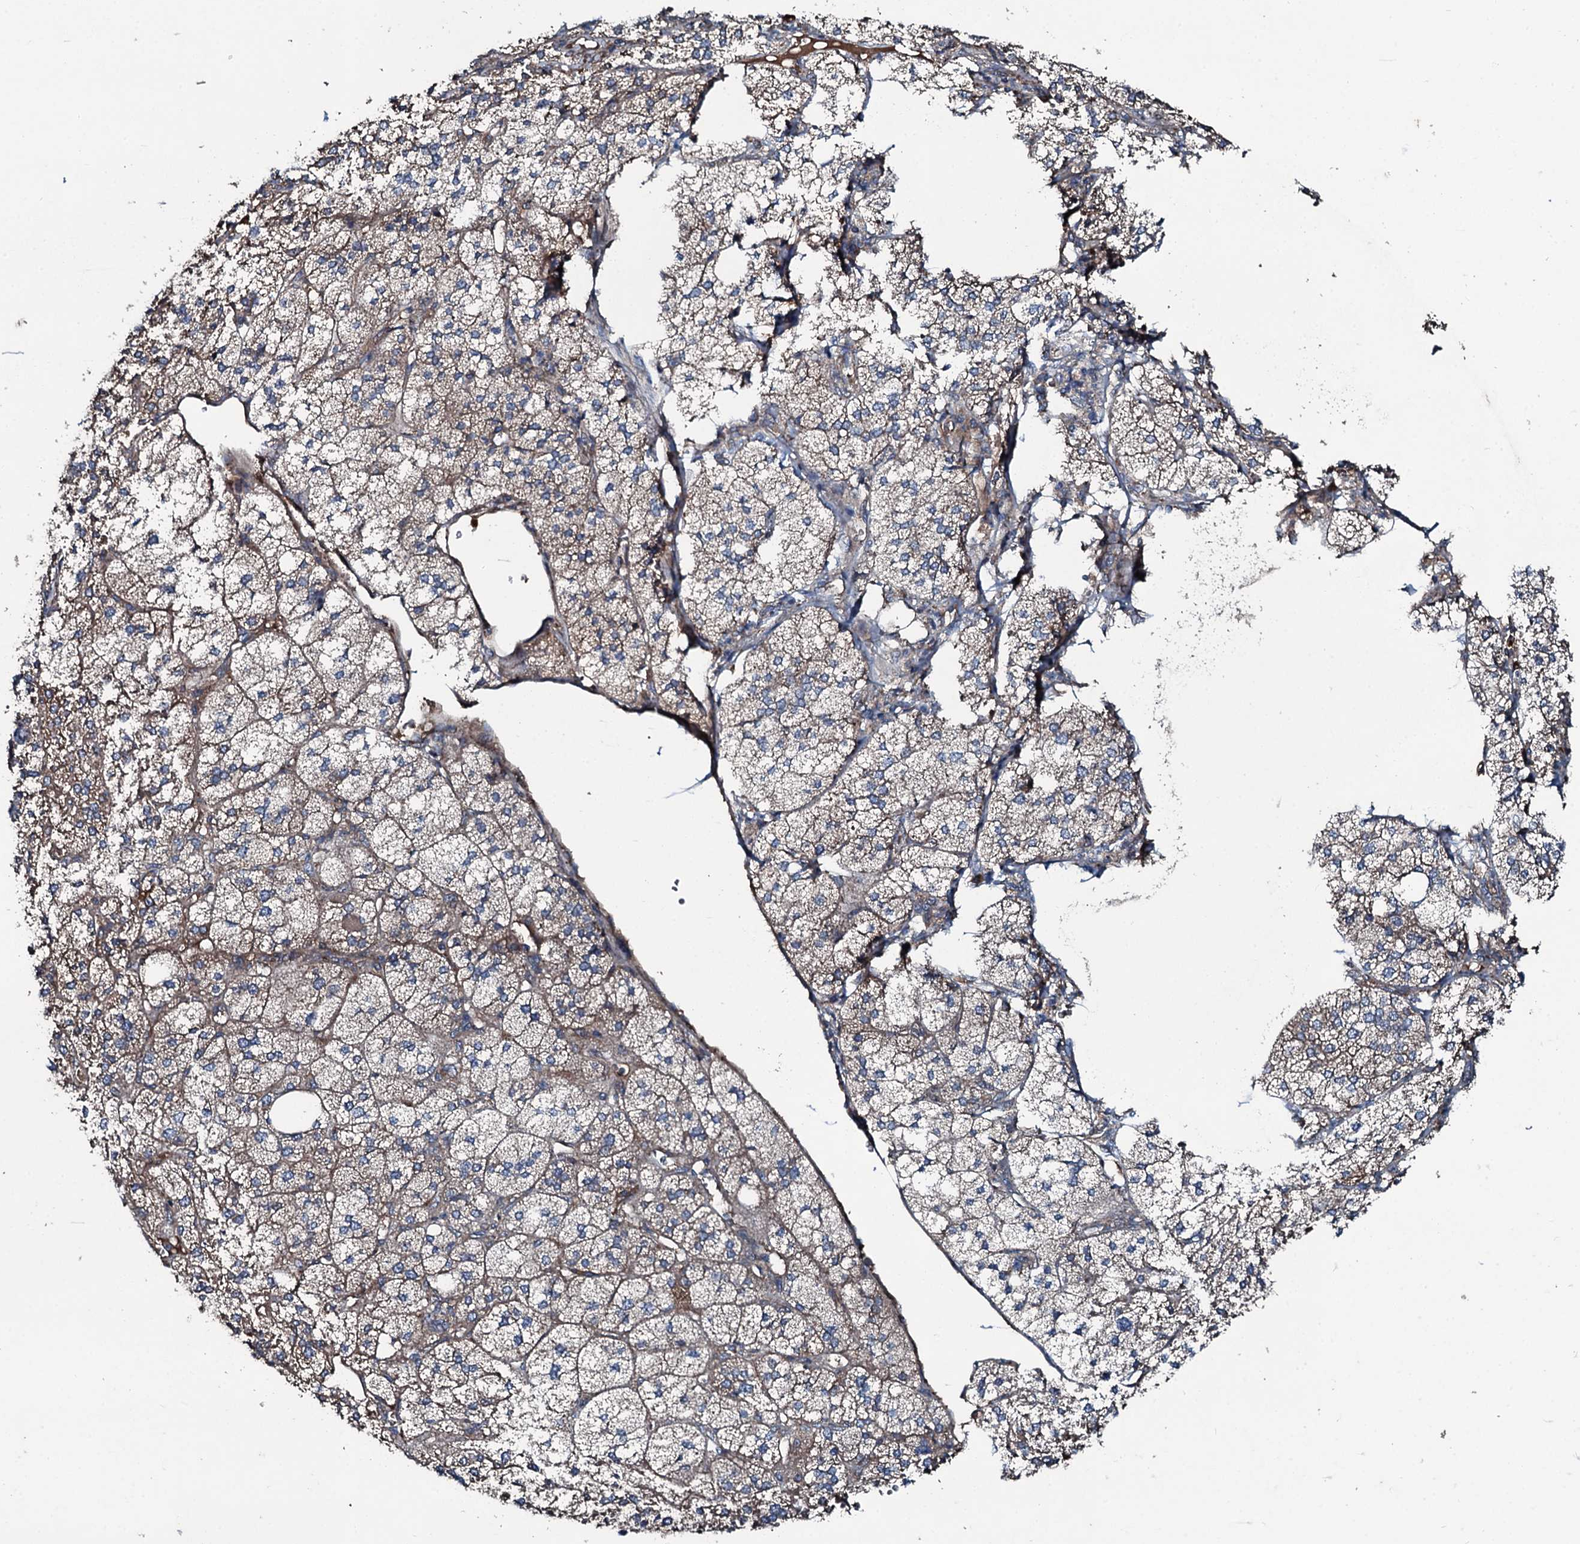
{"staining": {"intensity": "moderate", "quantity": "25%-75%", "location": "cytoplasmic/membranous"}, "tissue": "adrenal gland", "cell_type": "Glandular cells", "image_type": "normal", "snomed": [{"axis": "morphology", "description": "Normal tissue, NOS"}, {"axis": "topography", "description": "Adrenal gland"}], "caption": "The immunohistochemical stain shows moderate cytoplasmic/membranous staining in glandular cells of normal adrenal gland. The protein of interest is shown in brown color, while the nuclei are stained blue.", "gene": "AARS1", "patient": {"sex": "female", "age": 61}}